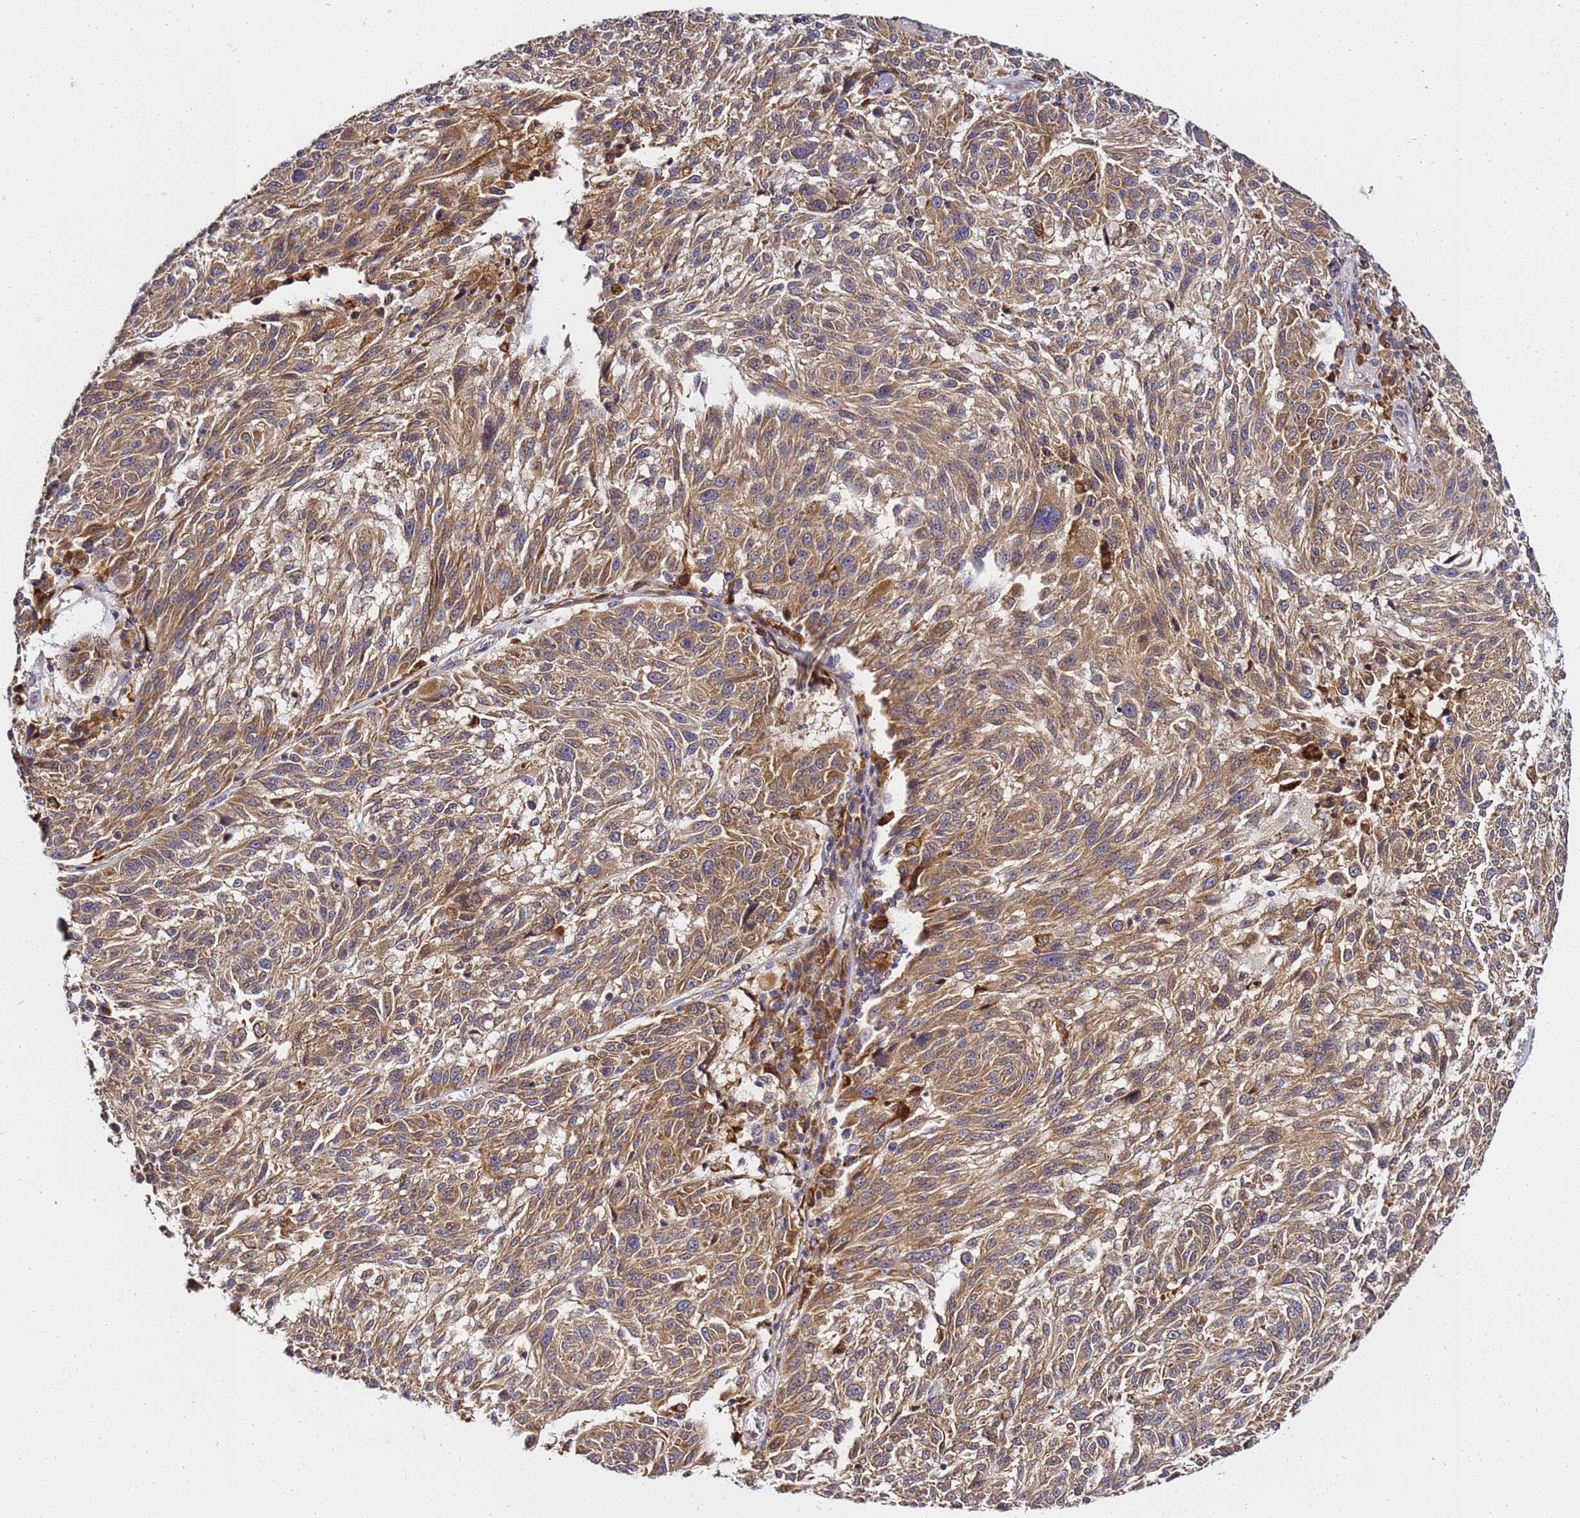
{"staining": {"intensity": "moderate", "quantity": ">75%", "location": "cytoplasmic/membranous"}, "tissue": "melanoma", "cell_type": "Tumor cells", "image_type": "cancer", "snomed": [{"axis": "morphology", "description": "Malignant melanoma, NOS"}, {"axis": "topography", "description": "Skin"}], "caption": "Moderate cytoplasmic/membranous positivity for a protein is identified in about >75% of tumor cells of malignant melanoma using IHC.", "gene": "ADPGK", "patient": {"sex": "male", "age": 53}}